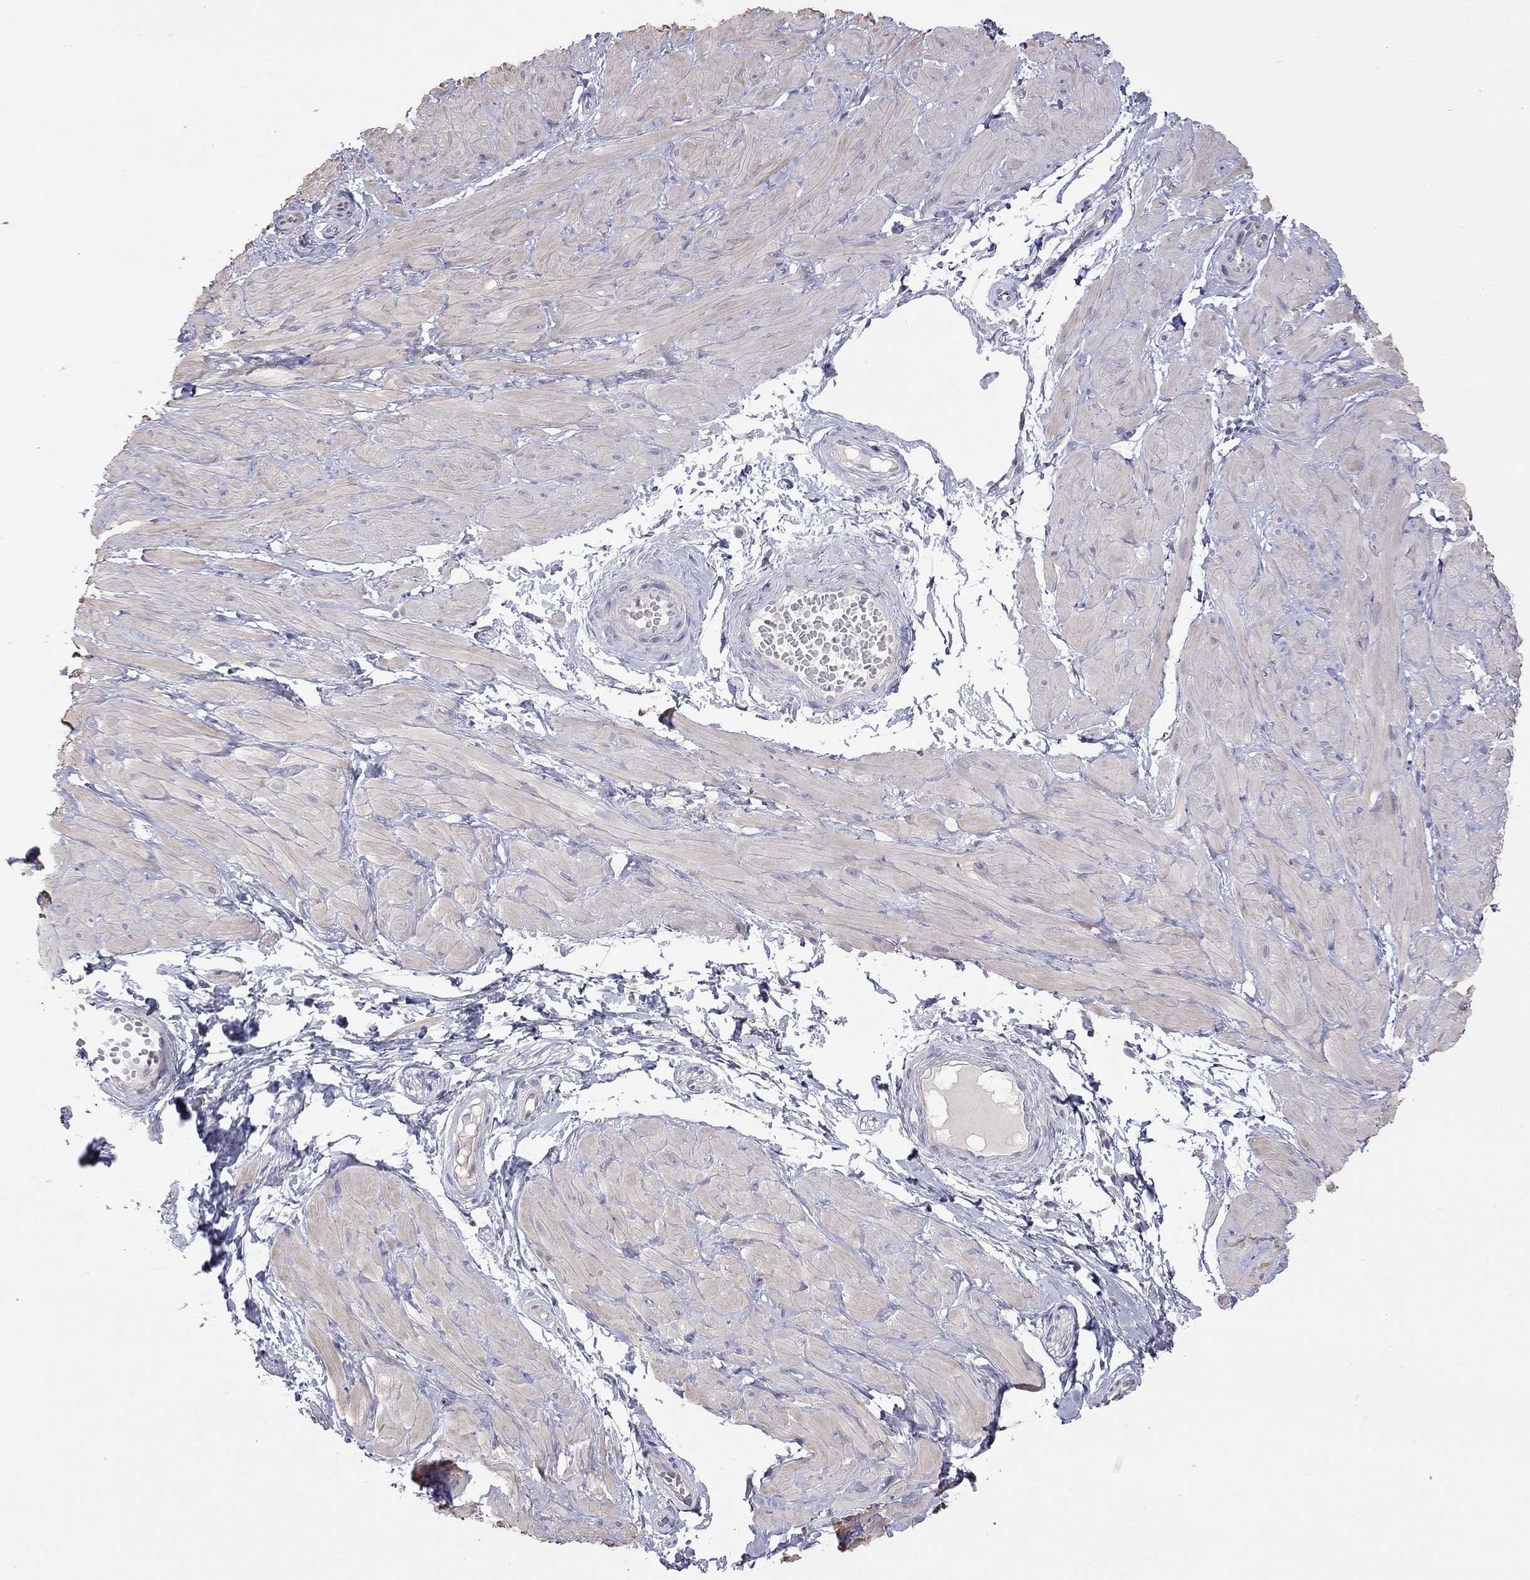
{"staining": {"intensity": "moderate", "quantity": ">75%", "location": "cytoplasmic/membranous"}, "tissue": "adipose tissue", "cell_type": "Adipocytes", "image_type": "normal", "snomed": [{"axis": "morphology", "description": "Normal tissue, NOS"}, {"axis": "topography", "description": "Smooth muscle"}, {"axis": "topography", "description": "Peripheral nerve tissue"}], "caption": "IHC image of unremarkable human adipose tissue stained for a protein (brown), which reveals medium levels of moderate cytoplasmic/membranous expression in about >75% of adipocytes.", "gene": "FEZ1", "patient": {"sex": "male", "age": 22}}